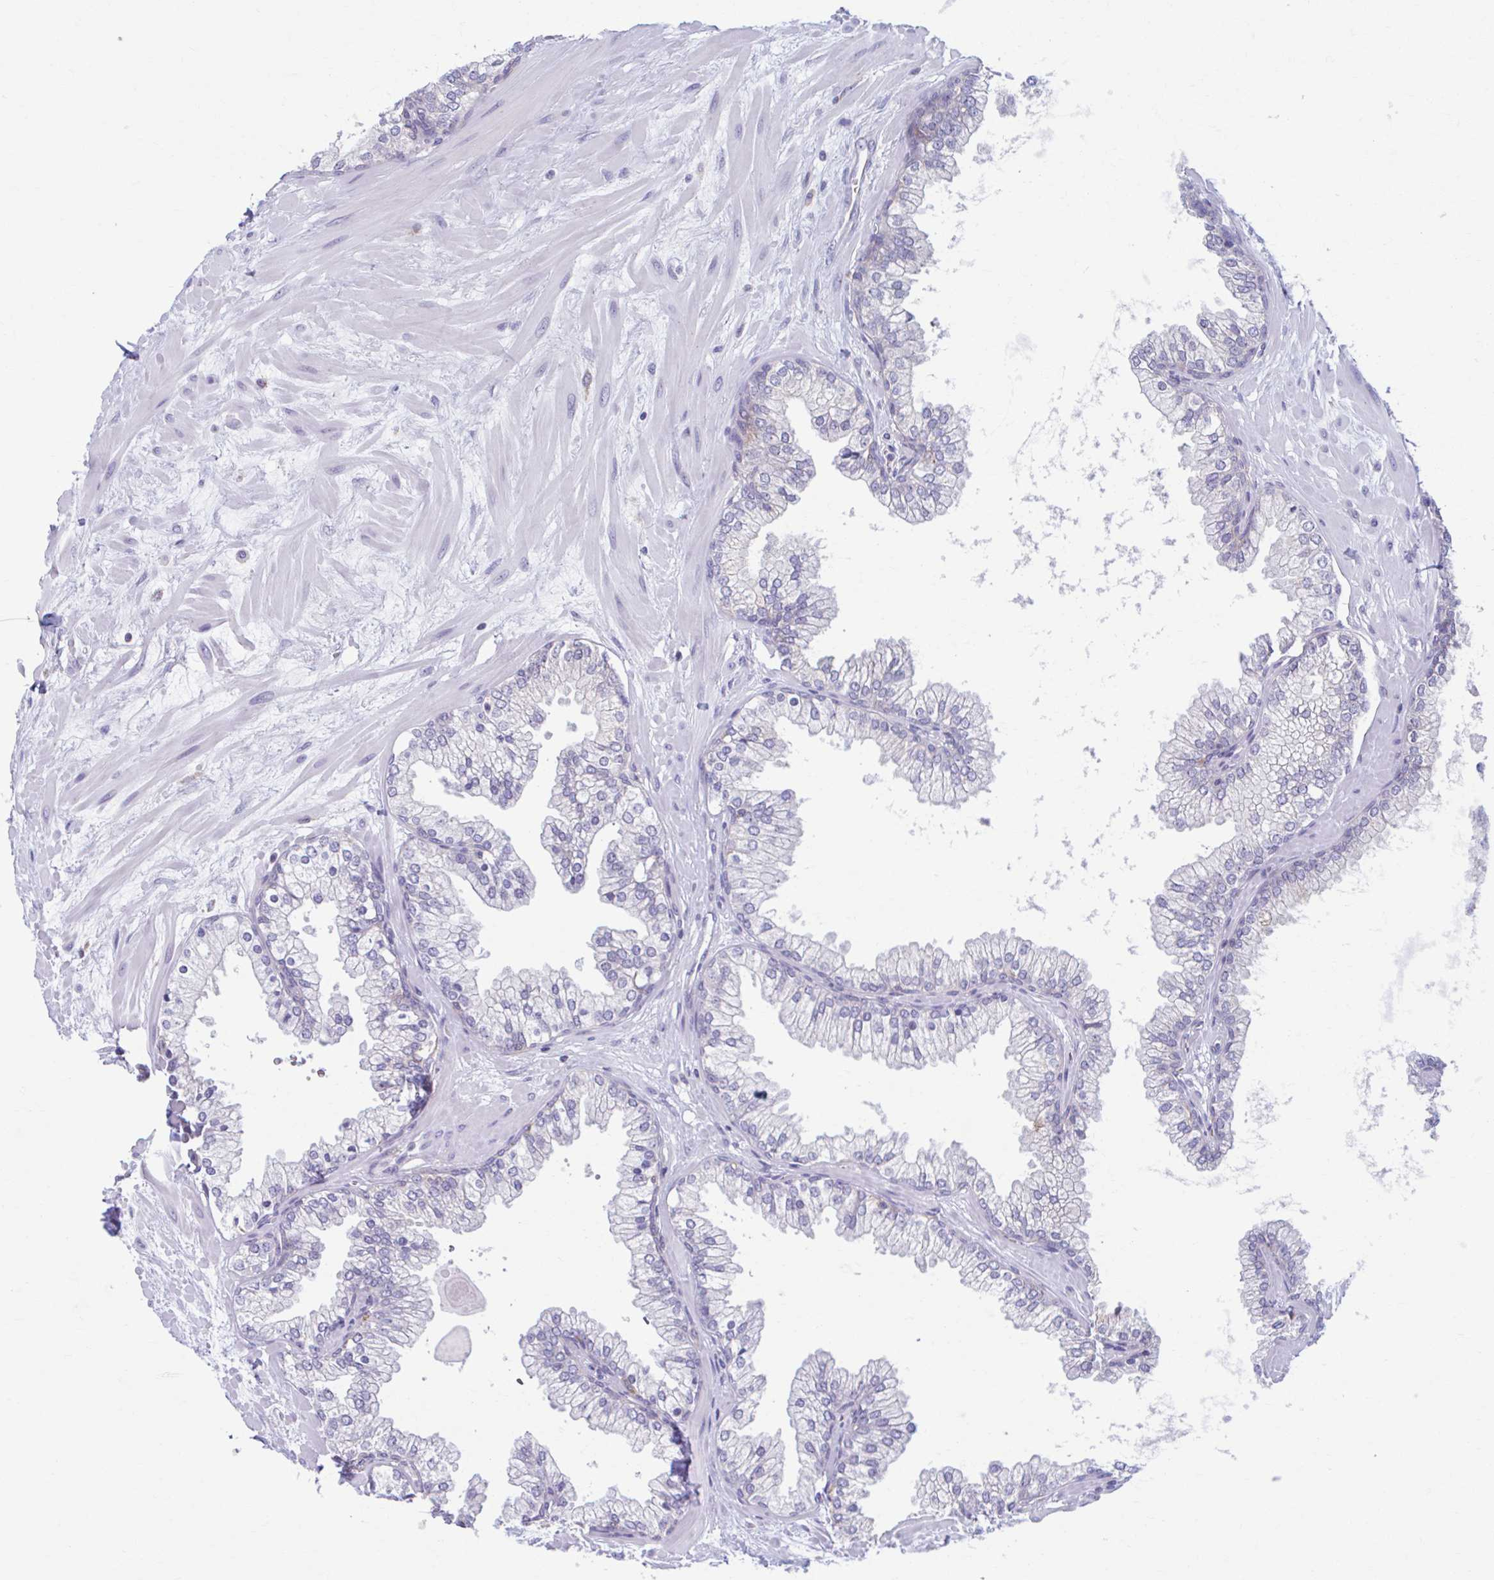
{"staining": {"intensity": "negative", "quantity": "none", "location": "none"}, "tissue": "prostate", "cell_type": "Glandular cells", "image_type": "normal", "snomed": [{"axis": "morphology", "description": "Normal tissue, NOS"}, {"axis": "topography", "description": "Prostate"}, {"axis": "topography", "description": "Peripheral nerve tissue"}], "caption": "Immunohistochemistry of normal prostate shows no expression in glandular cells.", "gene": "ADAT3", "patient": {"sex": "male", "age": 61}}